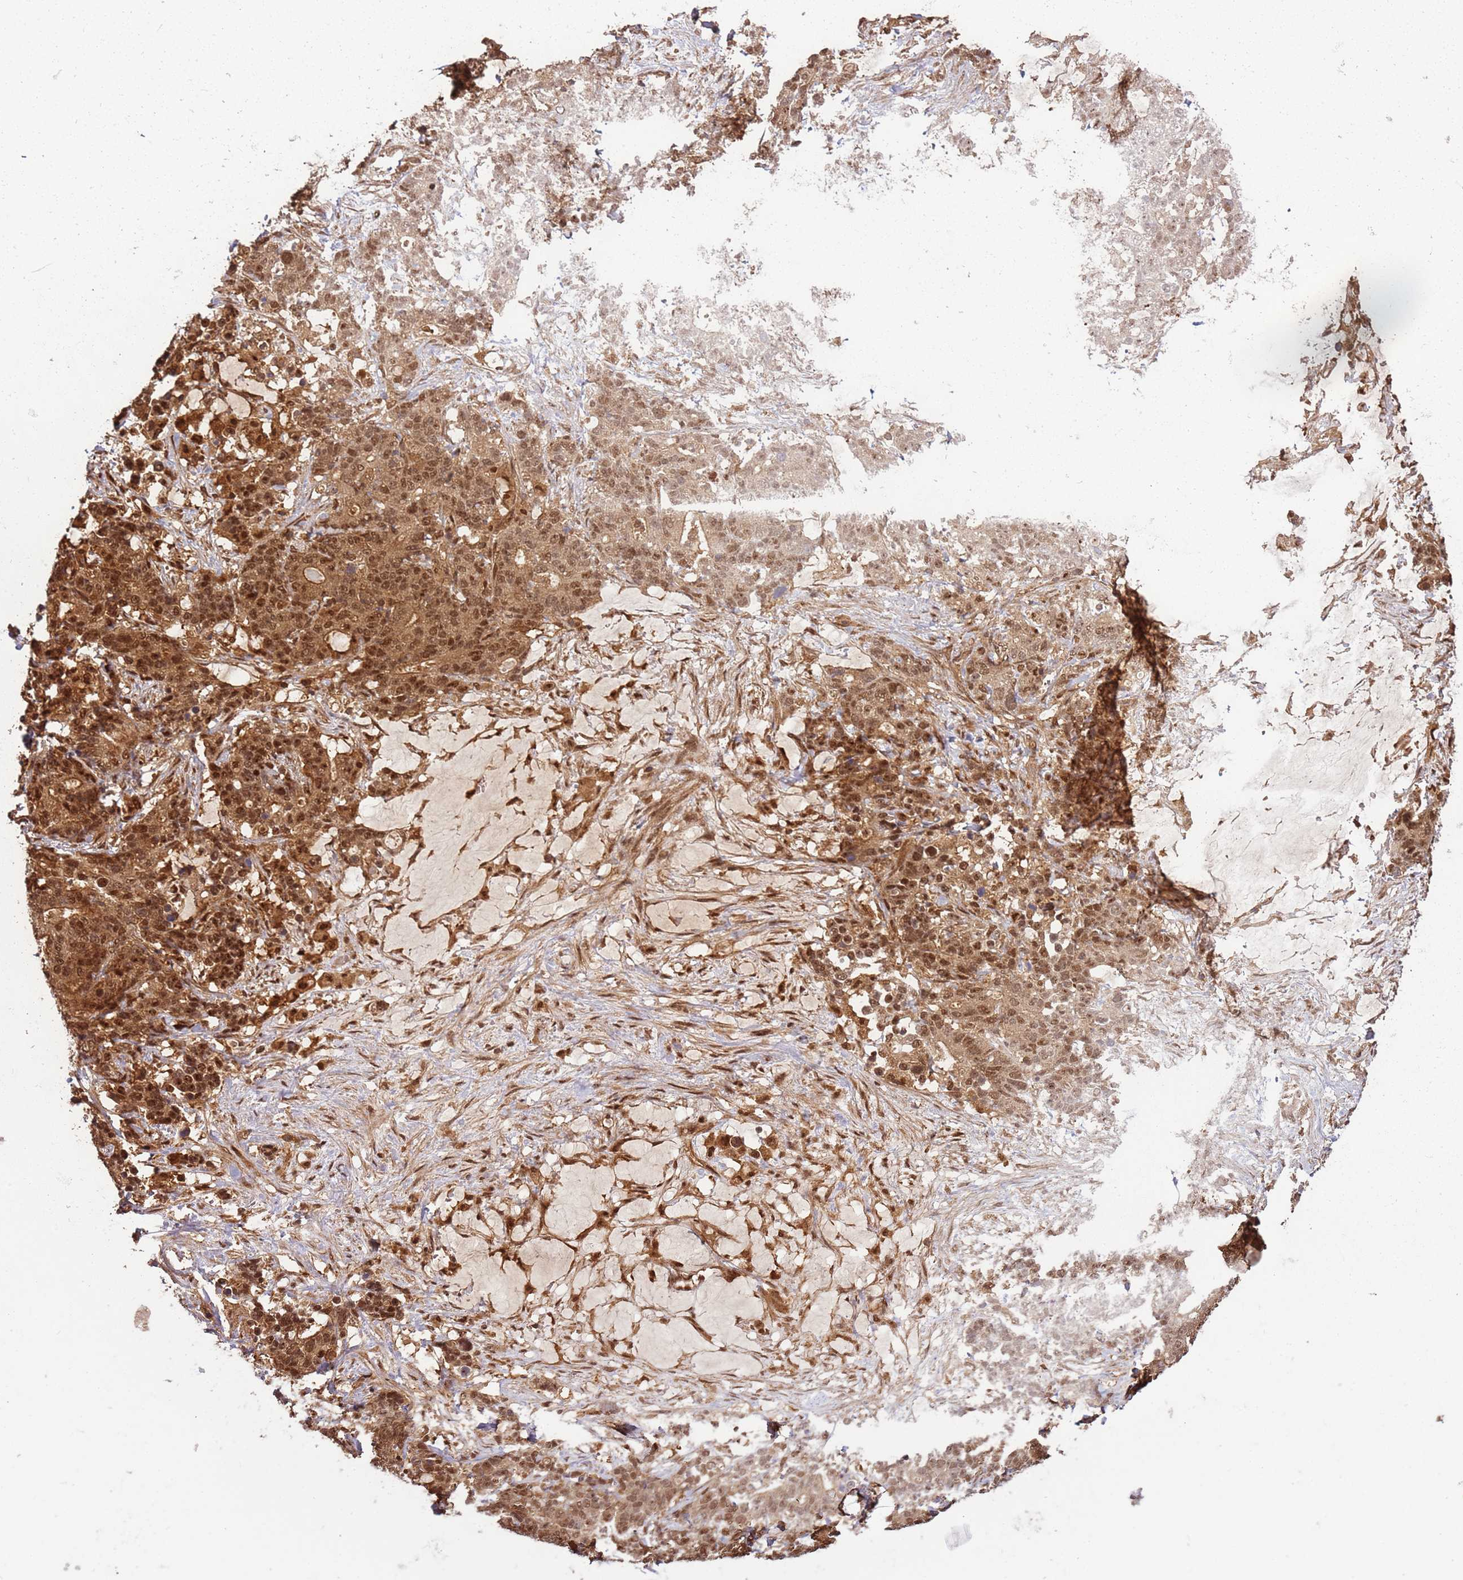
{"staining": {"intensity": "strong", "quantity": ">75%", "location": "cytoplasmic/membranous,nuclear"}, "tissue": "stomach cancer", "cell_type": "Tumor cells", "image_type": "cancer", "snomed": [{"axis": "morphology", "description": "Normal tissue, NOS"}, {"axis": "morphology", "description": "Adenocarcinoma, NOS"}, {"axis": "topography", "description": "Stomach"}], "caption": "A high amount of strong cytoplasmic/membranous and nuclear staining is seen in approximately >75% of tumor cells in stomach cancer (adenocarcinoma) tissue.", "gene": "PGLS", "patient": {"sex": "female", "age": 64}}